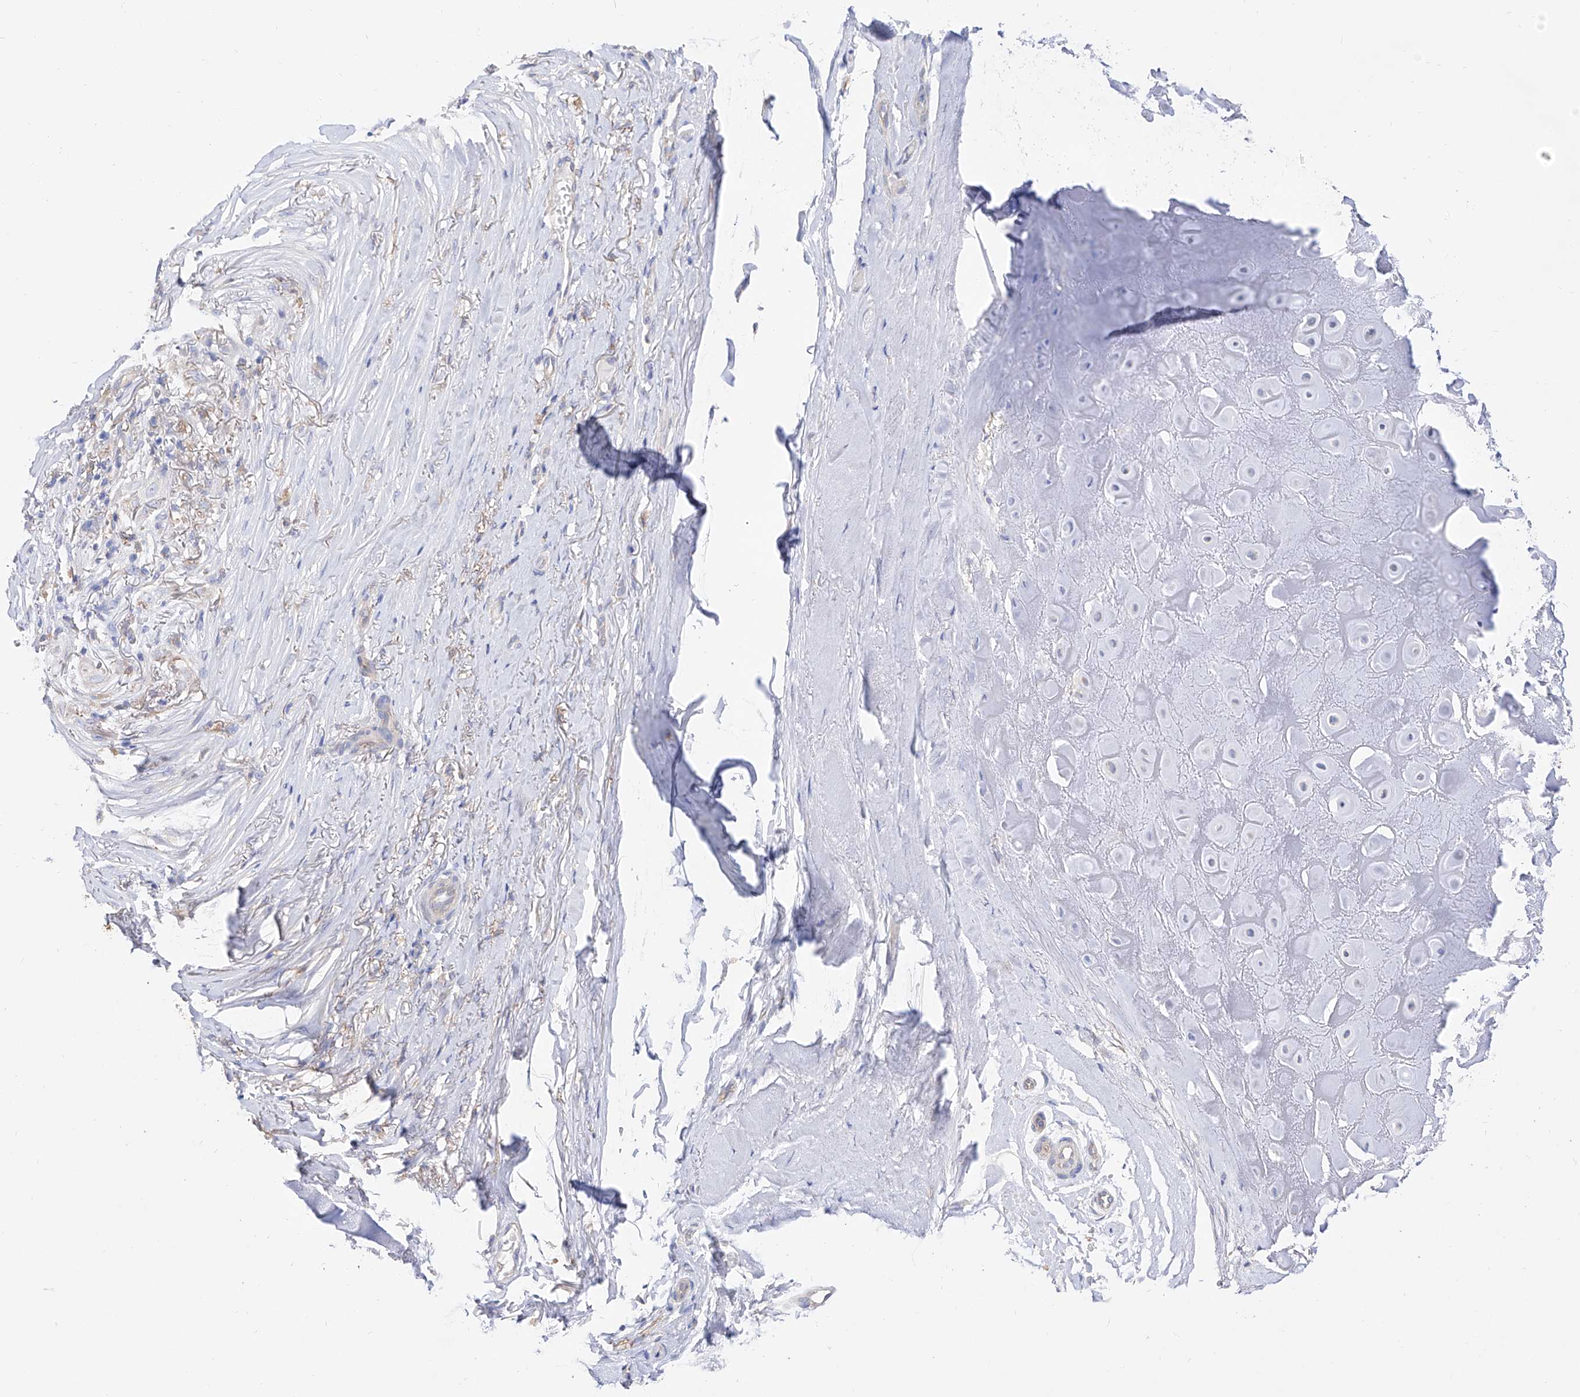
{"staining": {"intensity": "negative", "quantity": "none", "location": "none"}, "tissue": "adipose tissue", "cell_type": "Adipocytes", "image_type": "normal", "snomed": [{"axis": "morphology", "description": "Normal tissue, NOS"}, {"axis": "morphology", "description": "Basal cell carcinoma"}, {"axis": "topography", "description": "Skin"}], "caption": "Adipocytes show no significant expression in normal adipose tissue. The staining is performed using DAB (3,3'-diaminobenzidine) brown chromogen with nuclei counter-stained in using hematoxylin.", "gene": "ZNF653", "patient": {"sex": "female", "age": 89}}